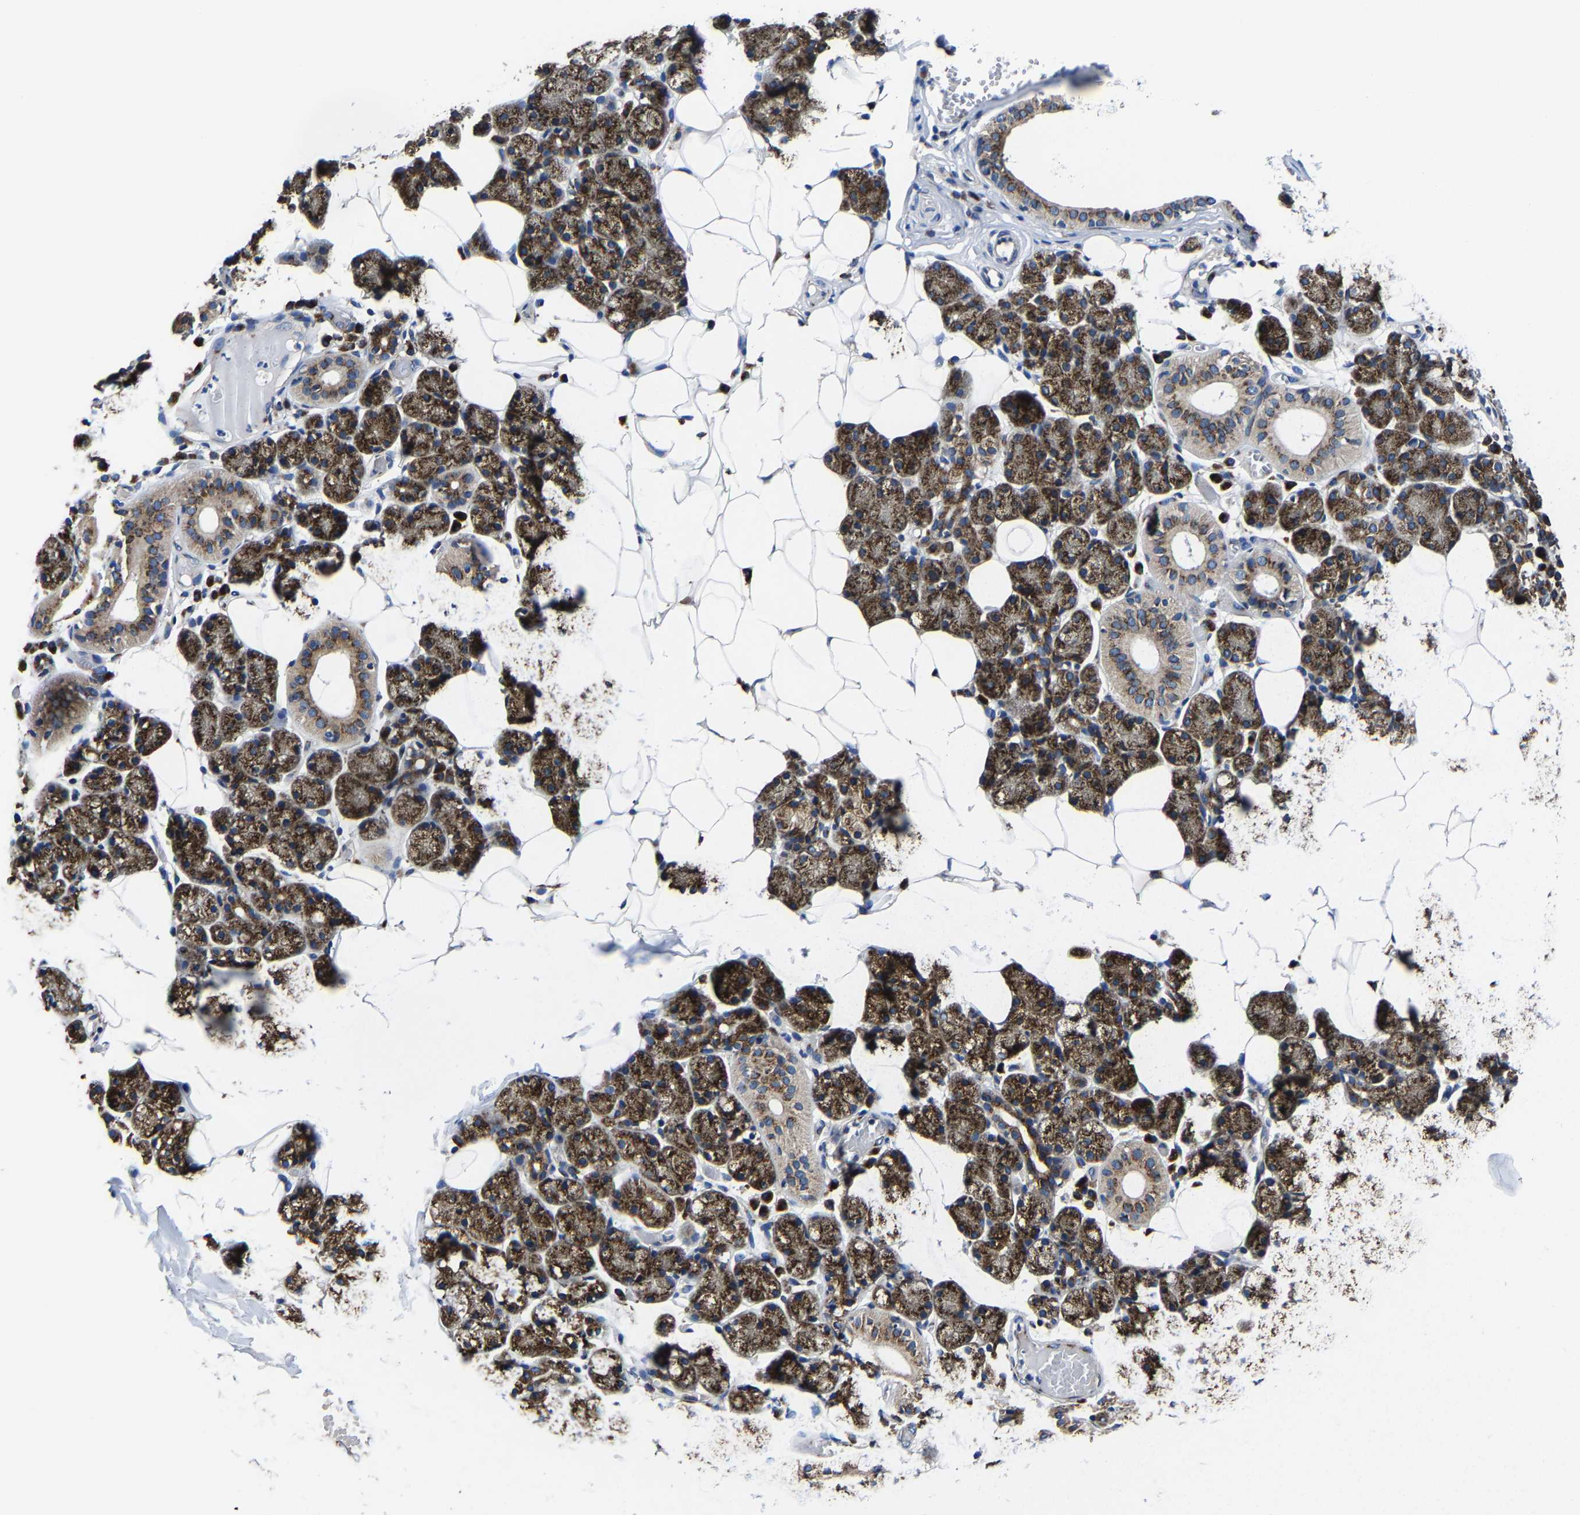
{"staining": {"intensity": "strong", "quantity": ">75%", "location": "cytoplasmic/membranous"}, "tissue": "salivary gland", "cell_type": "Glandular cells", "image_type": "normal", "snomed": [{"axis": "morphology", "description": "Normal tissue, NOS"}, {"axis": "topography", "description": "Salivary gland"}], "caption": "Strong cytoplasmic/membranous staining is identified in approximately >75% of glandular cells in normal salivary gland.", "gene": "EBAG9", "patient": {"sex": "female", "age": 33}}